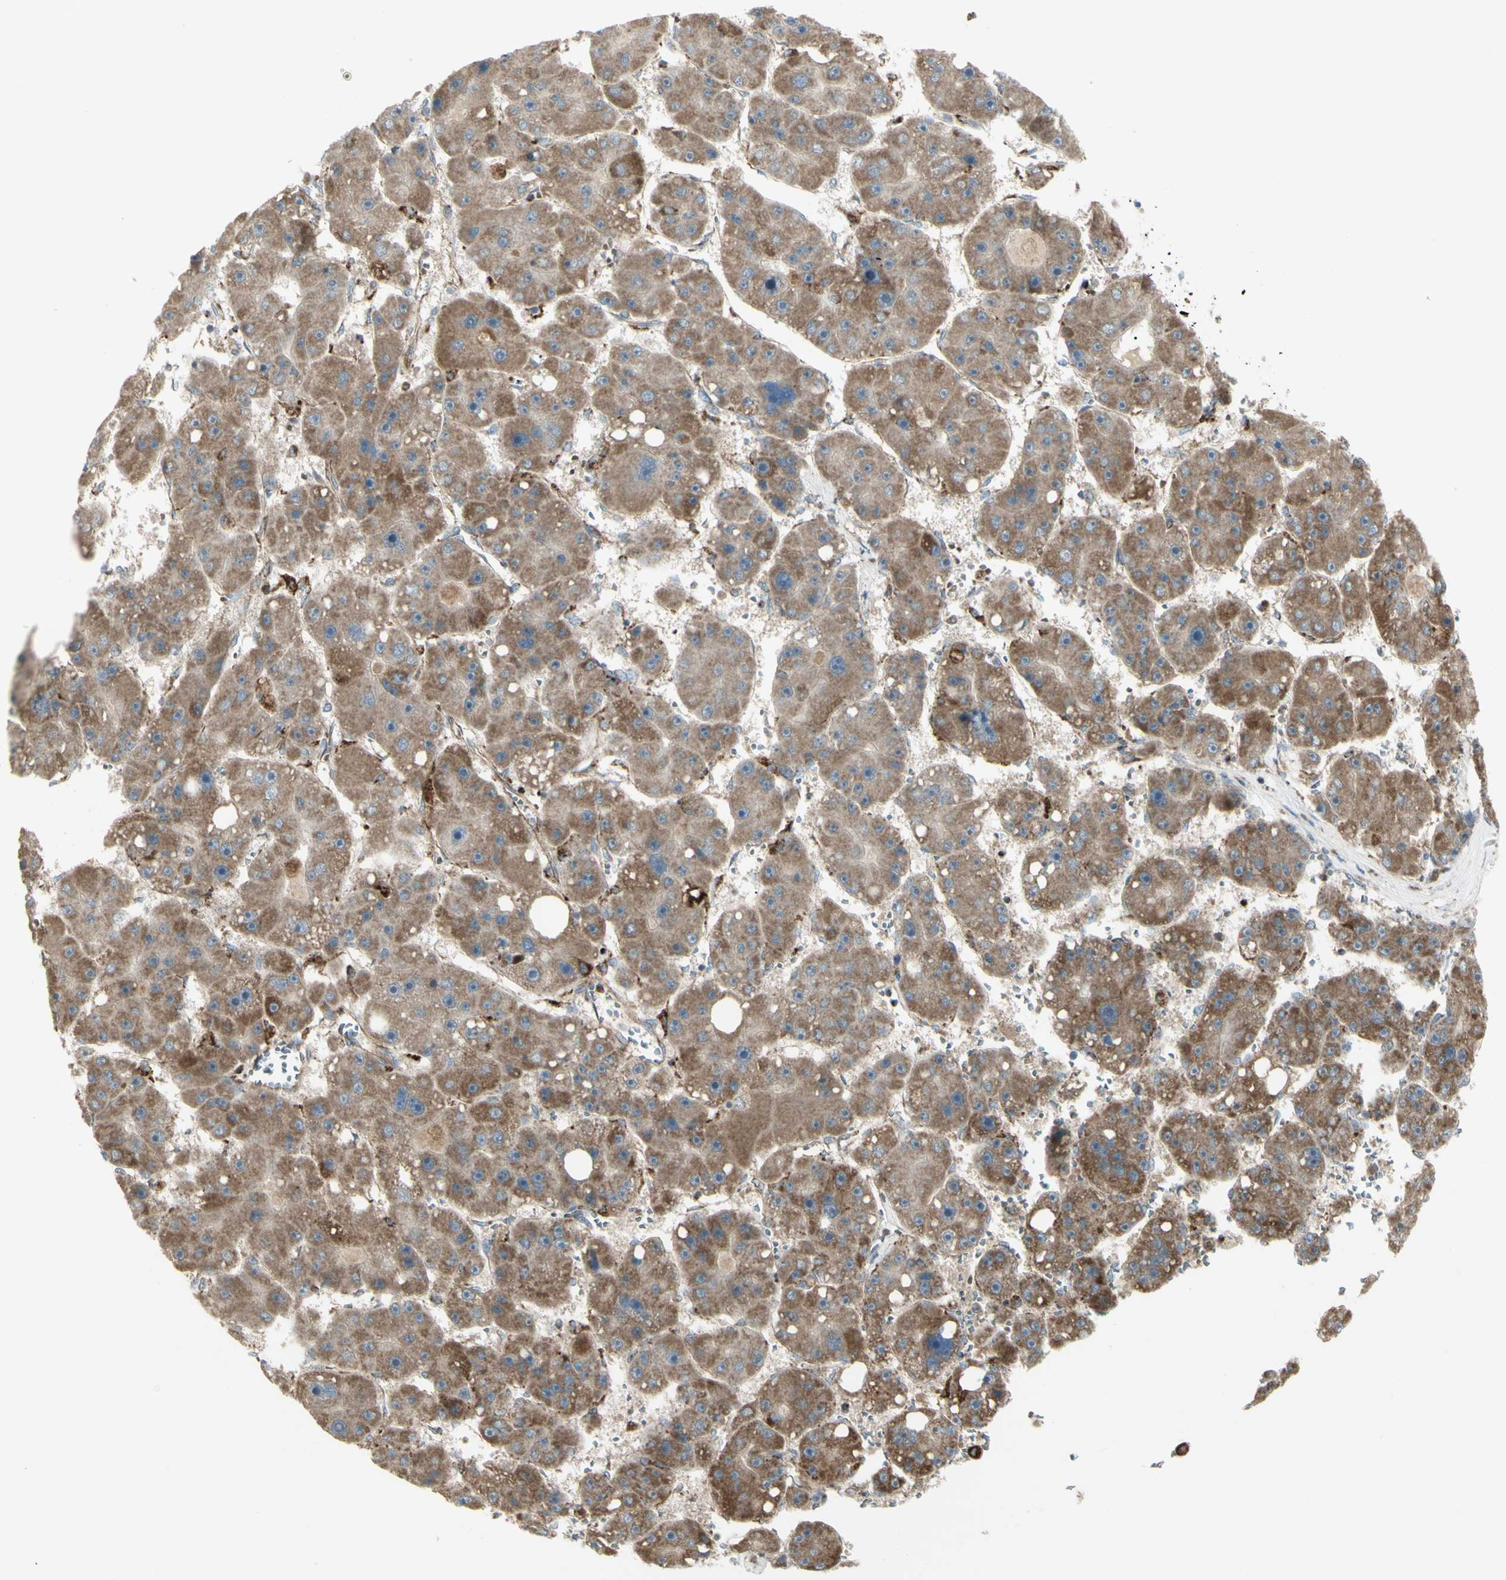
{"staining": {"intensity": "moderate", "quantity": ">75%", "location": "cytoplasmic/membranous"}, "tissue": "liver cancer", "cell_type": "Tumor cells", "image_type": "cancer", "snomed": [{"axis": "morphology", "description": "Carcinoma, Hepatocellular, NOS"}, {"axis": "topography", "description": "Liver"}], "caption": "Protein expression analysis of human liver cancer reveals moderate cytoplasmic/membranous positivity in approximately >75% of tumor cells.", "gene": "CYB5R1", "patient": {"sex": "female", "age": 61}}